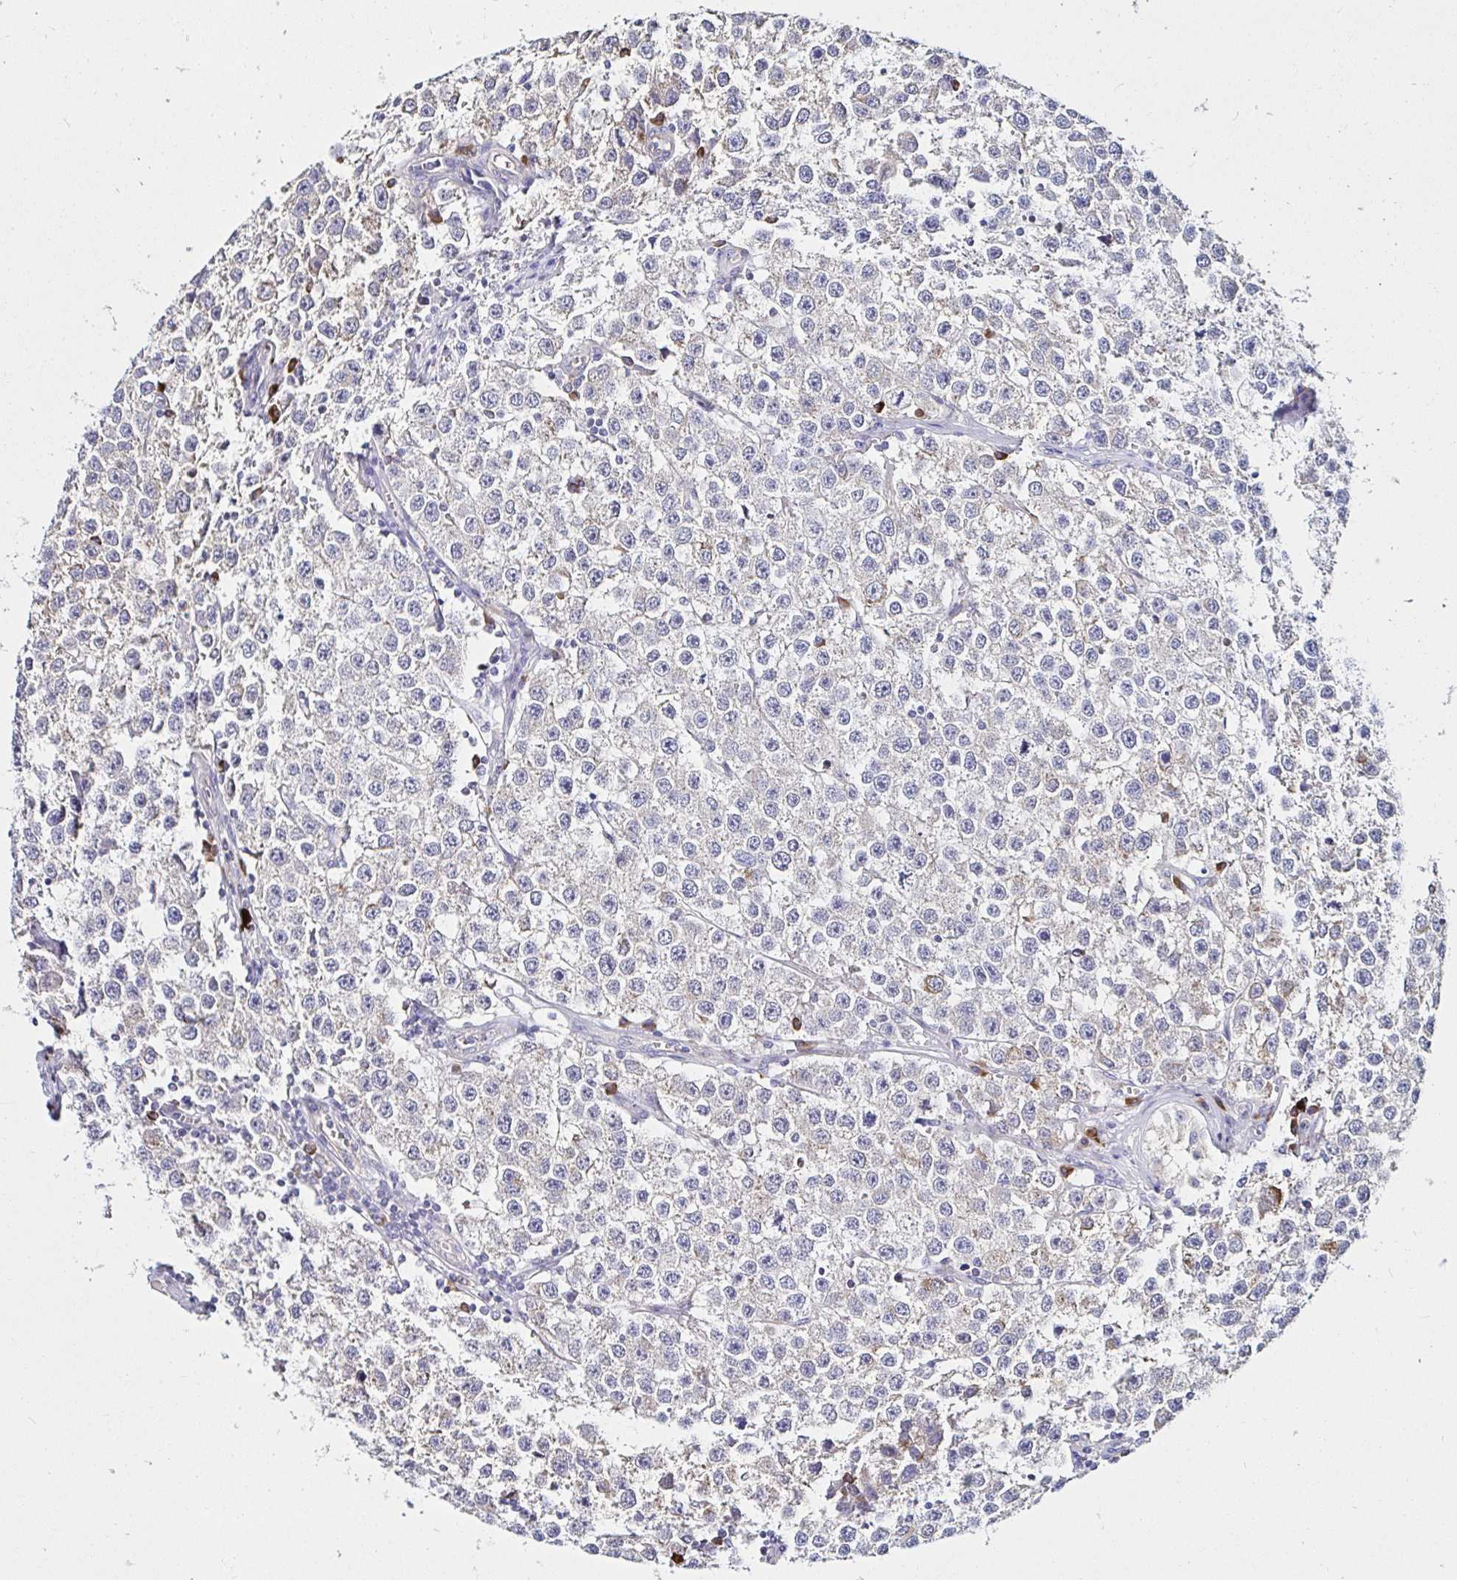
{"staining": {"intensity": "negative", "quantity": "none", "location": "none"}, "tissue": "testis cancer", "cell_type": "Tumor cells", "image_type": "cancer", "snomed": [{"axis": "morphology", "description": "Seminoma, NOS"}, {"axis": "topography", "description": "Testis"}], "caption": "Immunohistochemistry (IHC) of human seminoma (testis) shows no positivity in tumor cells.", "gene": "VSIG2", "patient": {"sex": "male", "age": 34}}